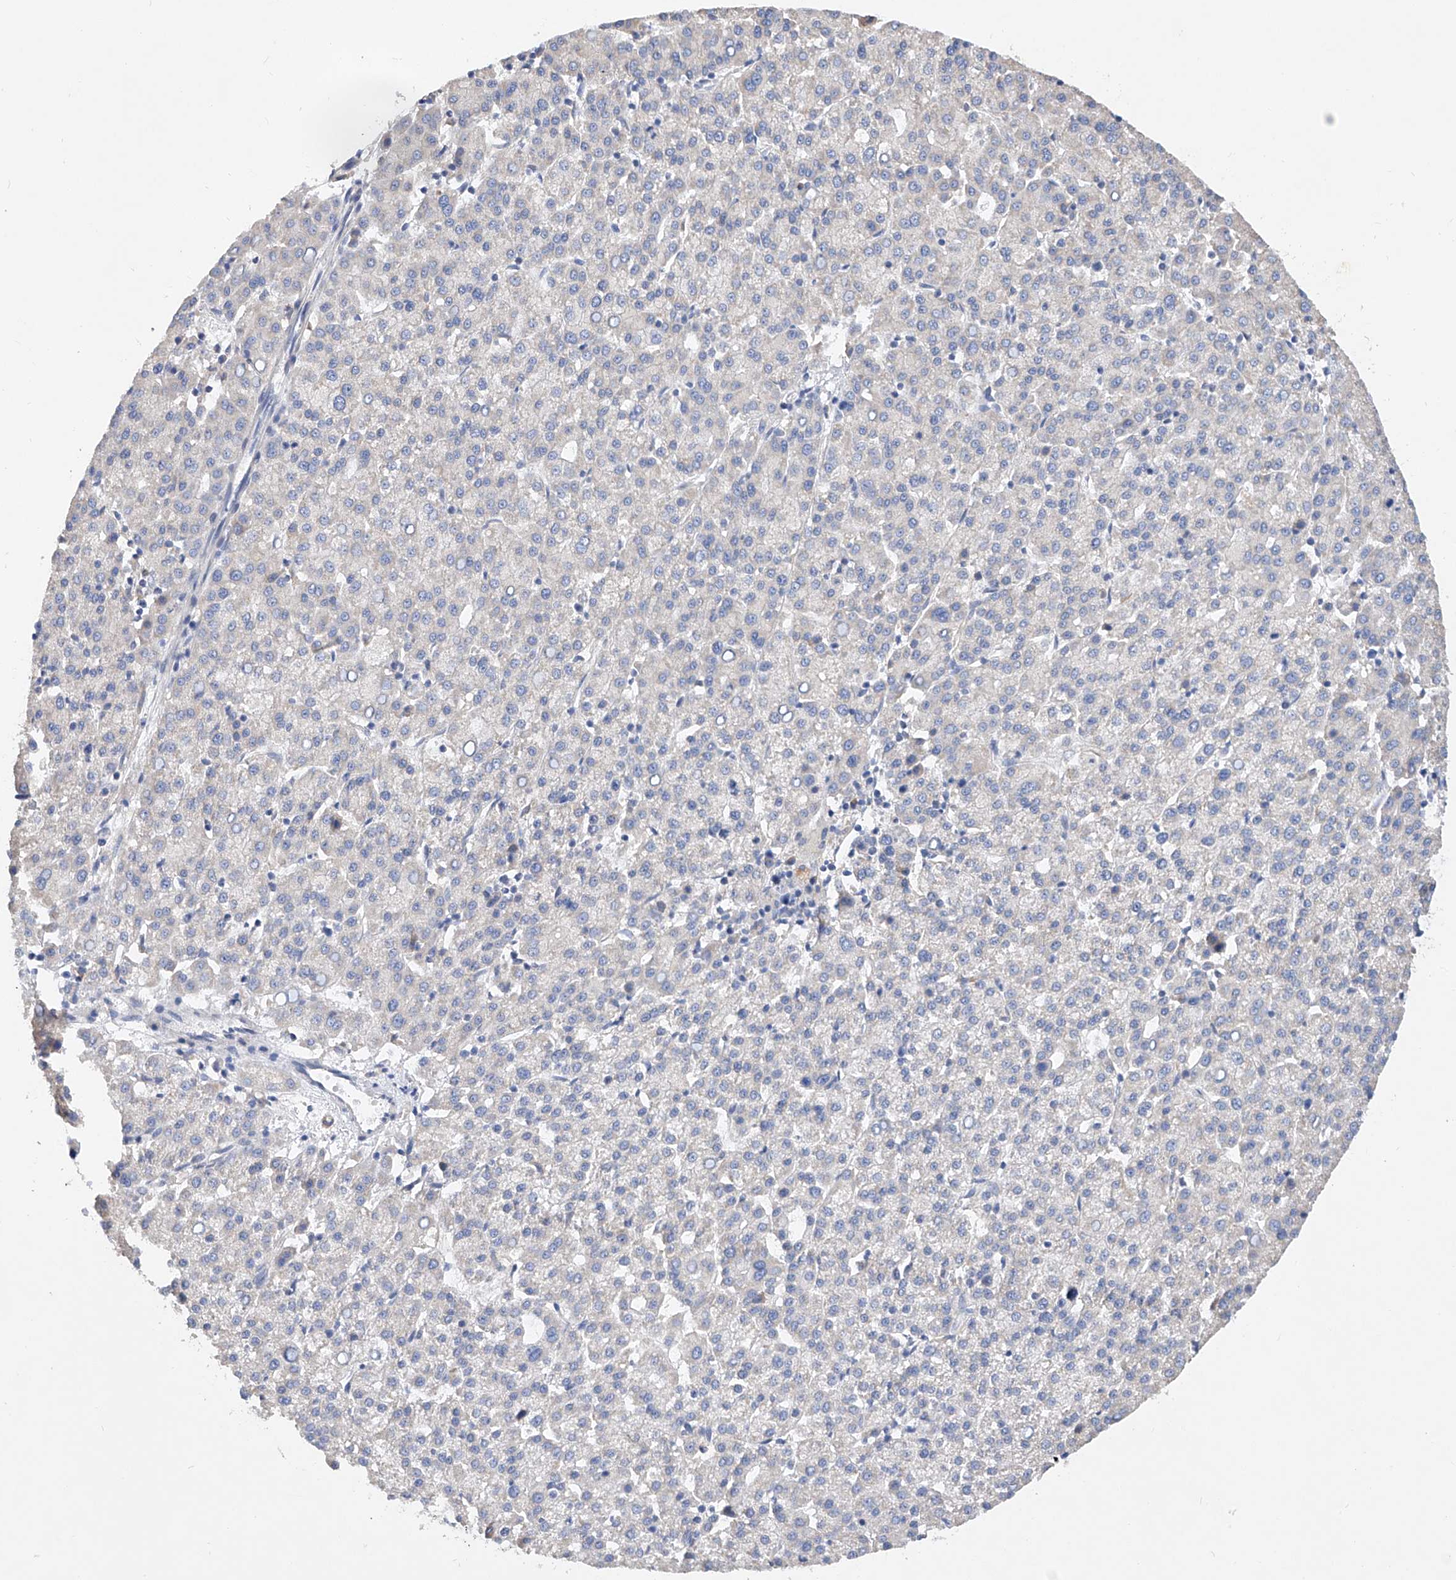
{"staining": {"intensity": "negative", "quantity": "none", "location": "none"}, "tissue": "liver cancer", "cell_type": "Tumor cells", "image_type": "cancer", "snomed": [{"axis": "morphology", "description": "Carcinoma, Hepatocellular, NOS"}, {"axis": "topography", "description": "Liver"}], "caption": "Protein analysis of hepatocellular carcinoma (liver) displays no significant expression in tumor cells.", "gene": "AMD1", "patient": {"sex": "female", "age": 58}}